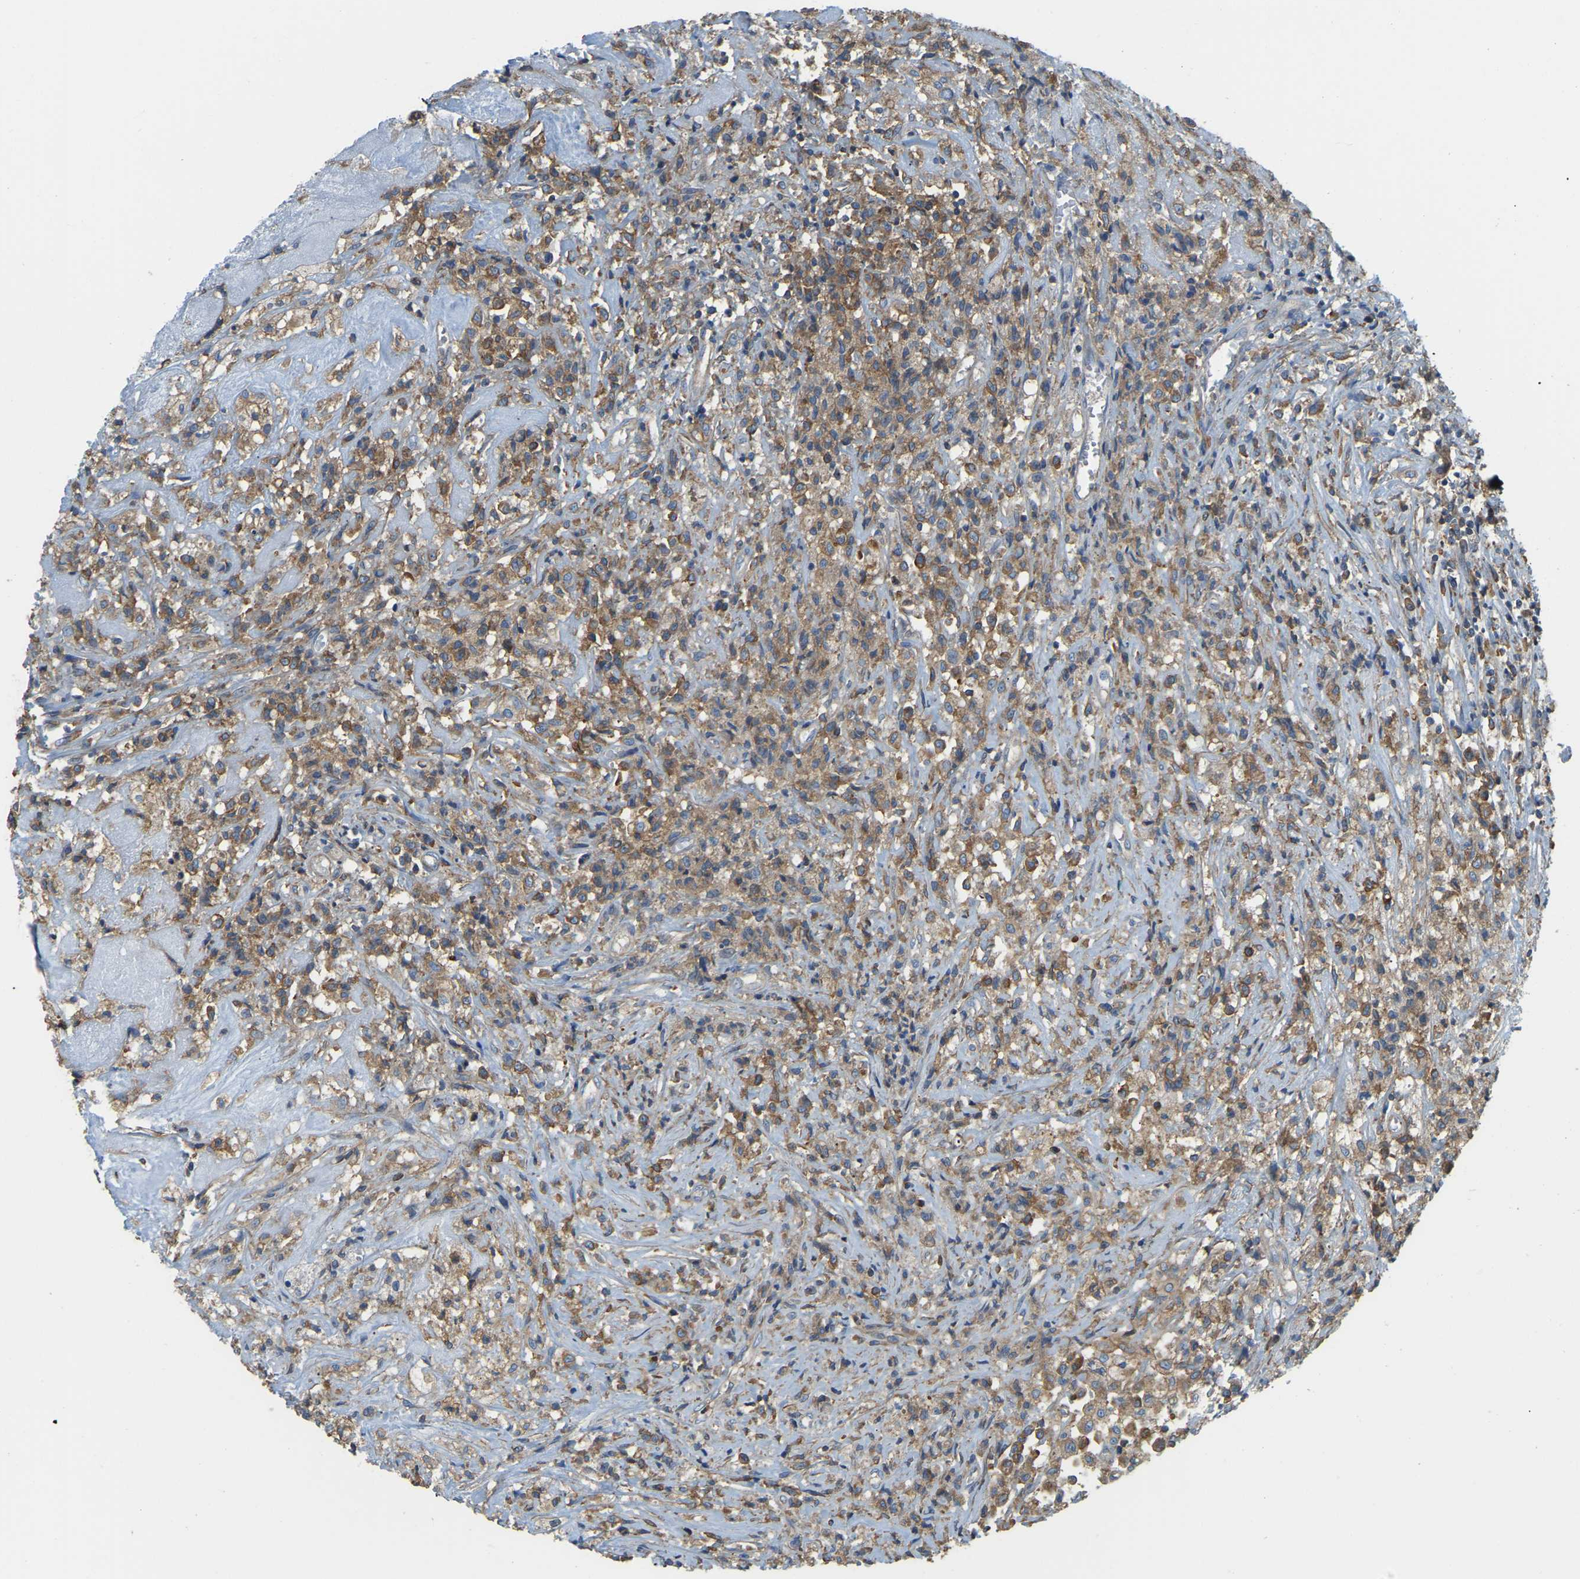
{"staining": {"intensity": "moderate", "quantity": ">75%", "location": "cytoplasmic/membranous"}, "tissue": "testis cancer", "cell_type": "Tumor cells", "image_type": "cancer", "snomed": [{"axis": "morphology", "description": "Carcinoma, Embryonal, NOS"}, {"axis": "topography", "description": "Testis"}], "caption": "A micrograph of human testis embryonal carcinoma stained for a protein demonstrates moderate cytoplasmic/membranous brown staining in tumor cells.", "gene": "AHNAK", "patient": {"sex": "male", "age": 2}}